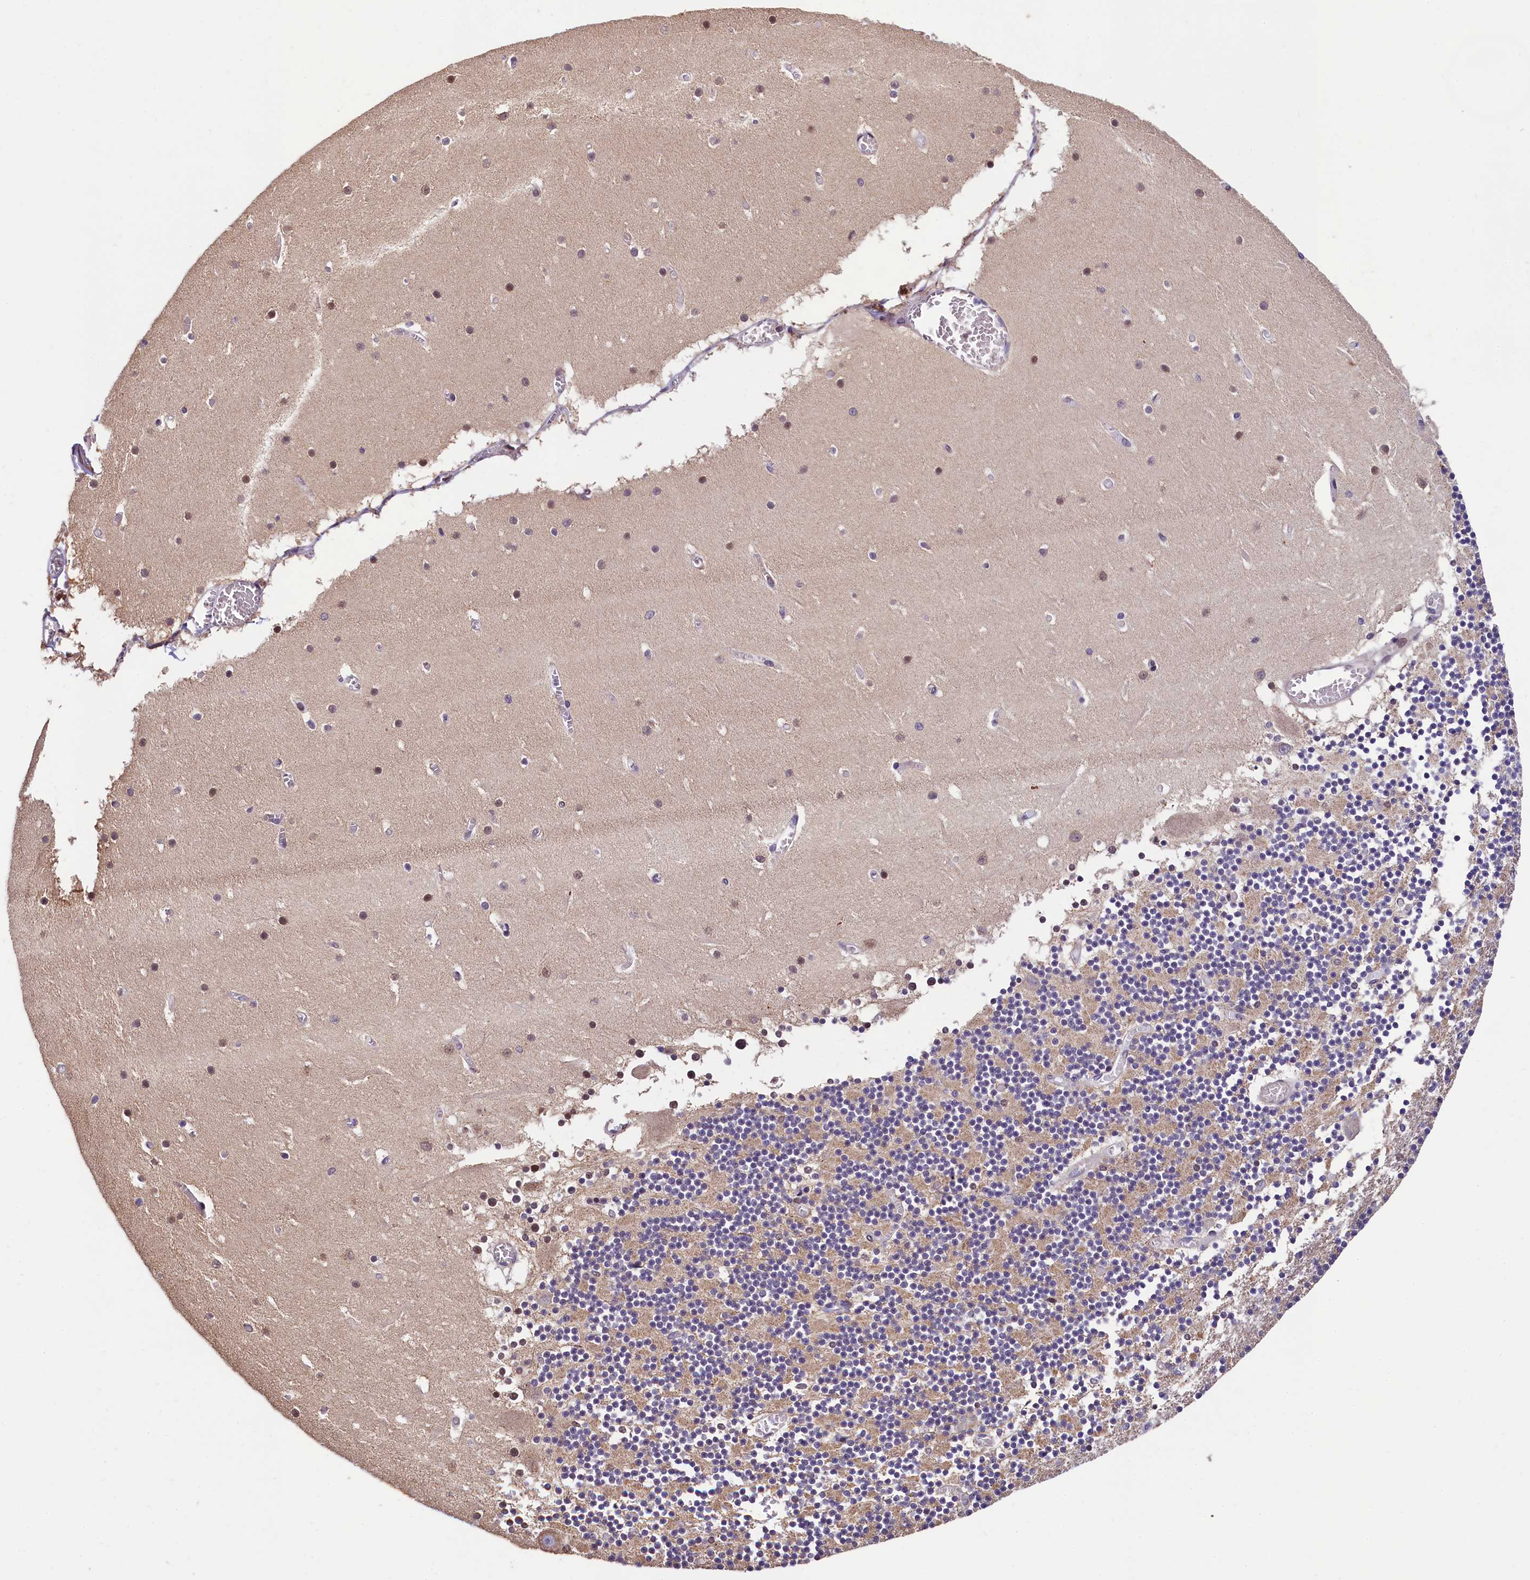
{"staining": {"intensity": "moderate", "quantity": "<25%", "location": "cytoplasmic/membranous"}, "tissue": "cerebellum", "cell_type": "Cells in granular layer", "image_type": "normal", "snomed": [{"axis": "morphology", "description": "Normal tissue, NOS"}, {"axis": "topography", "description": "Cerebellum"}], "caption": "Cerebellum stained for a protein shows moderate cytoplasmic/membranous positivity in cells in granular layer. (brown staining indicates protein expression, while blue staining denotes nuclei).", "gene": "ZNF2", "patient": {"sex": "female", "age": 28}}